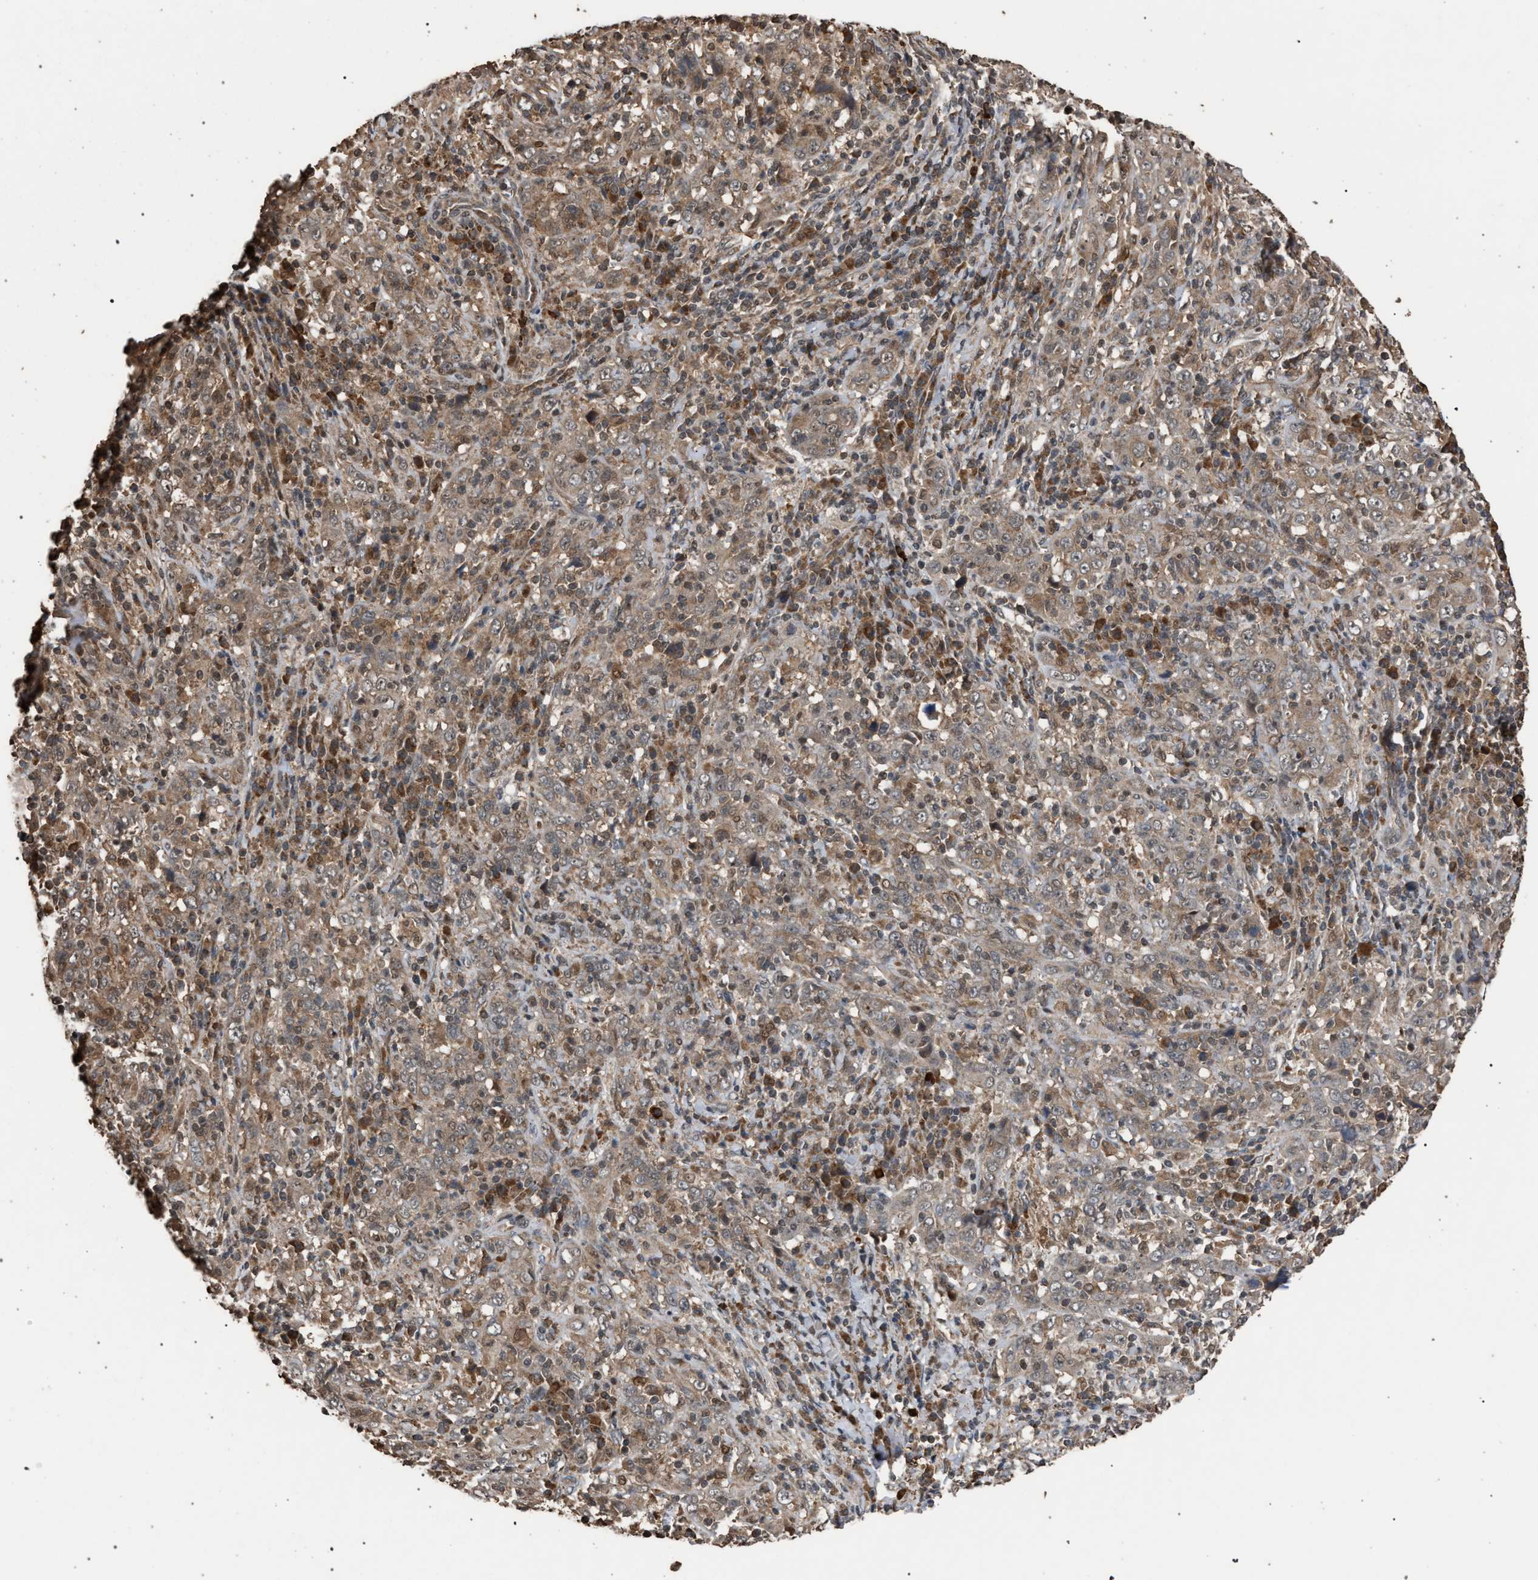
{"staining": {"intensity": "moderate", "quantity": ">75%", "location": "cytoplasmic/membranous"}, "tissue": "cervical cancer", "cell_type": "Tumor cells", "image_type": "cancer", "snomed": [{"axis": "morphology", "description": "Squamous cell carcinoma, NOS"}, {"axis": "topography", "description": "Cervix"}], "caption": "Protein staining of cervical cancer tissue displays moderate cytoplasmic/membranous expression in approximately >75% of tumor cells. (DAB (3,3'-diaminobenzidine) IHC, brown staining for protein, blue staining for nuclei).", "gene": "NAA35", "patient": {"sex": "female", "age": 46}}